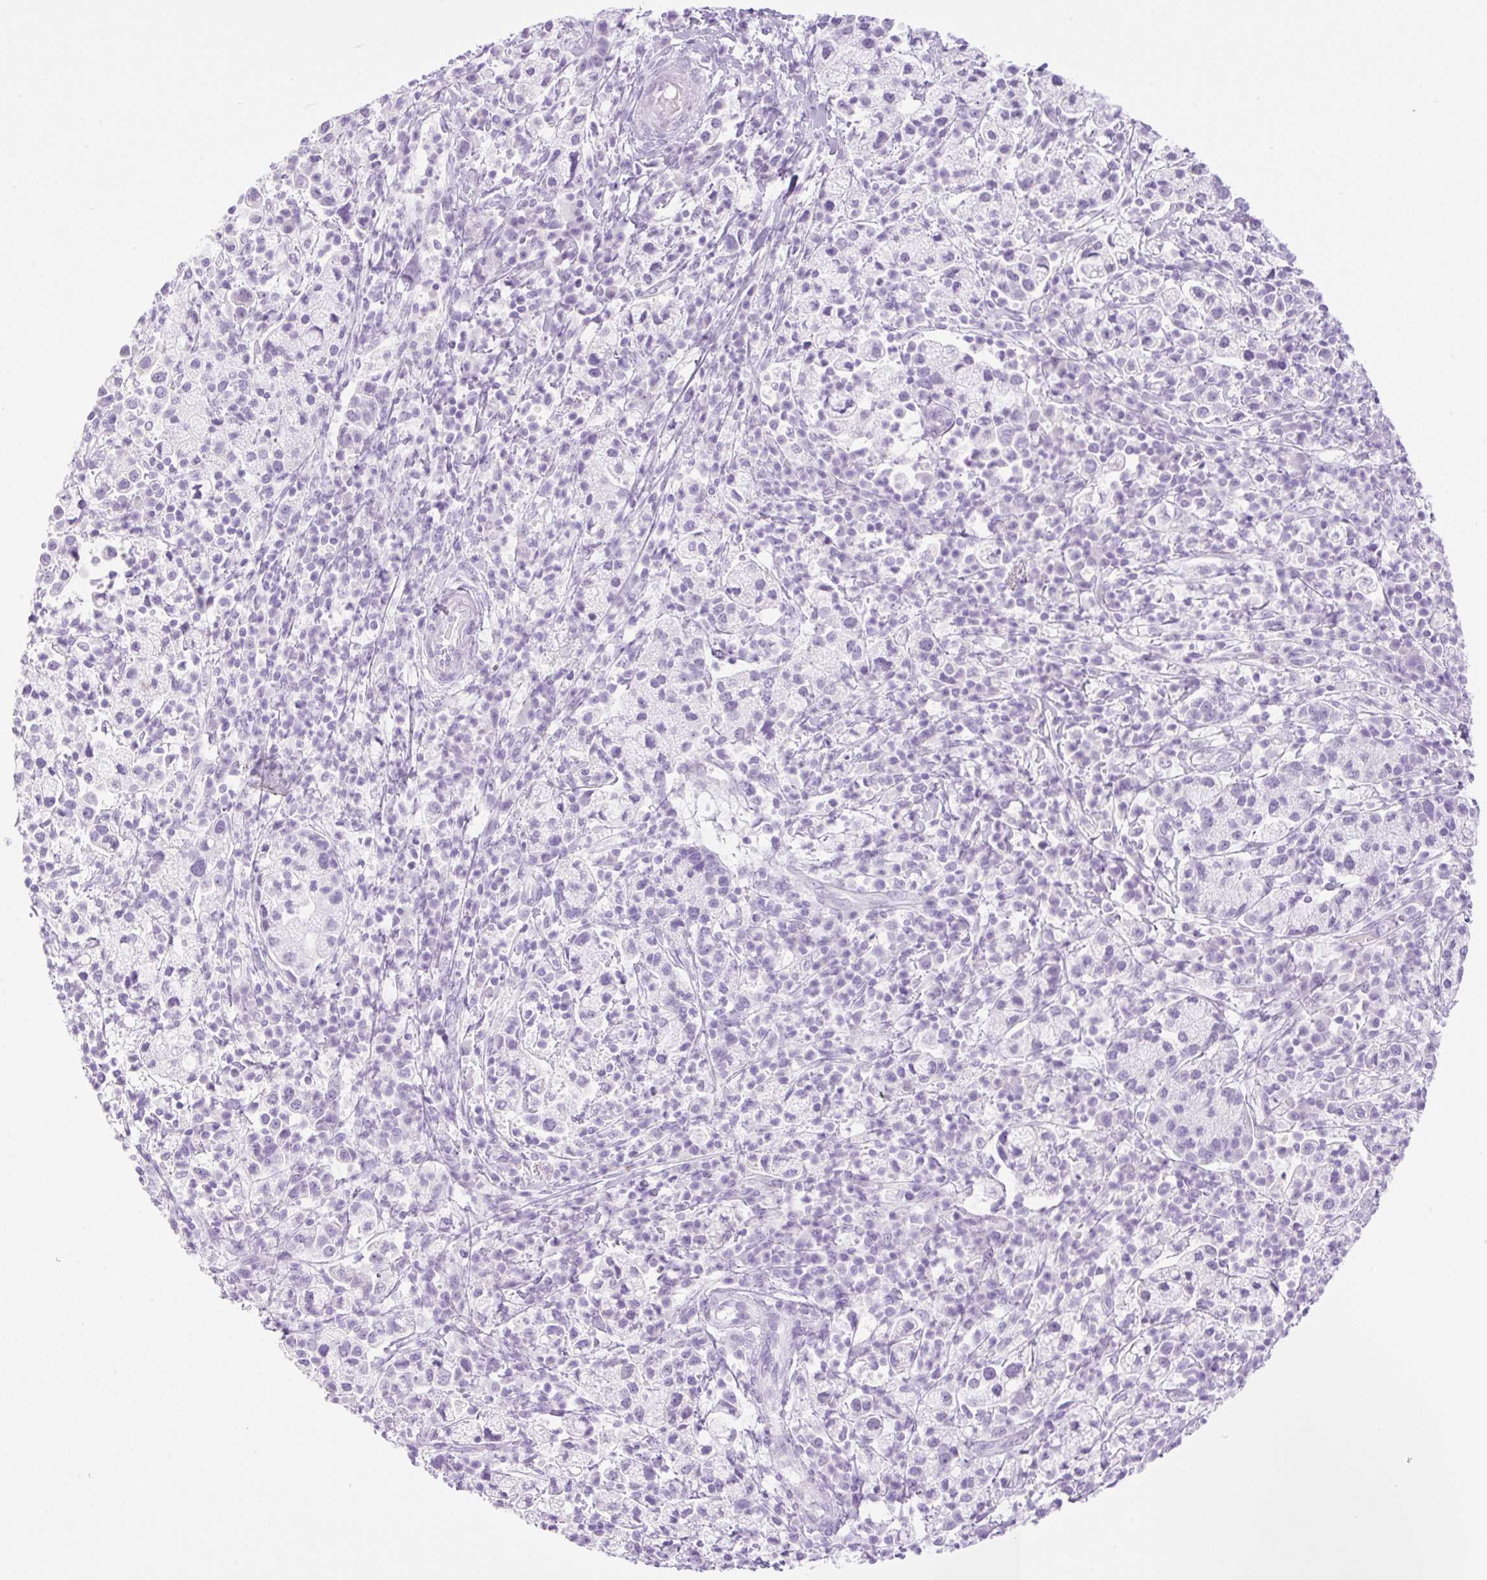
{"staining": {"intensity": "negative", "quantity": "none", "location": "none"}, "tissue": "cervical cancer", "cell_type": "Tumor cells", "image_type": "cancer", "snomed": [{"axis": "morphology", "description": "Normal tissue, NOS"}, {"axis": "morphology", "description": "Adenocarcinoma, NOS"}, {"axis": "topography", "description": "Cervix"}], "caption": "This is an IHC histopathology image of cervical cancer. There is no expression in tumor cells.", "gene": "SPRR4", "patient": {"sex": "female", "age": 44}}